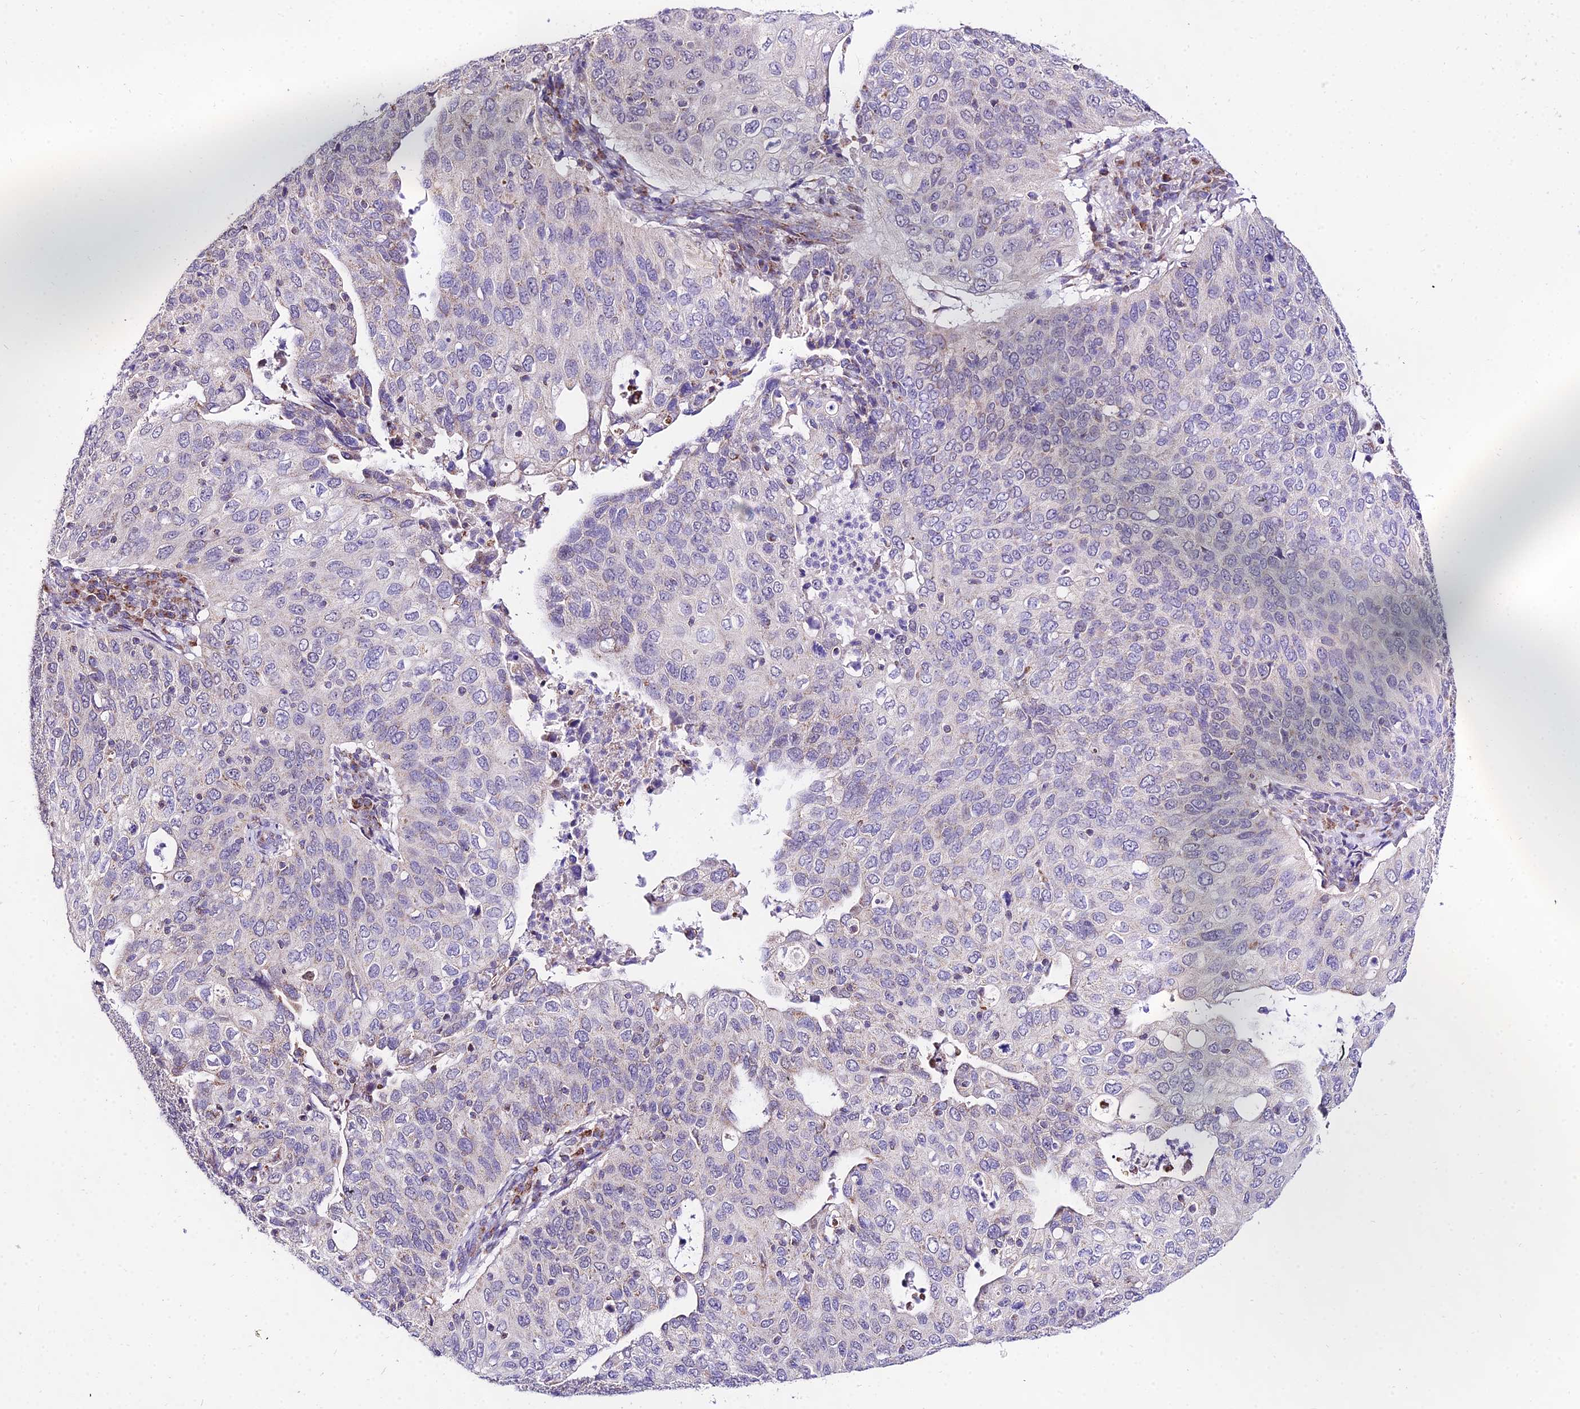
{"staining": {"intensity": "negative", "quantity": "none", "location": "none"}, "tissue": "cervical cancer", "cell_type": "Tumor cells", "image_type": "cancer", "snomed": [{"axis": "morphology", "description": "Squamous cell carcinoma, NOS"}, {"axis": "topography", "description": "Cervix"}], "caption": "High power microscopy micrograph of an IHC image of cervical cancer (squamous cell carcinoma), revealing no significant positivity in tumor cells.", "gene": "ATP5PB", "patient": {"sex": "female", "age": 36}}